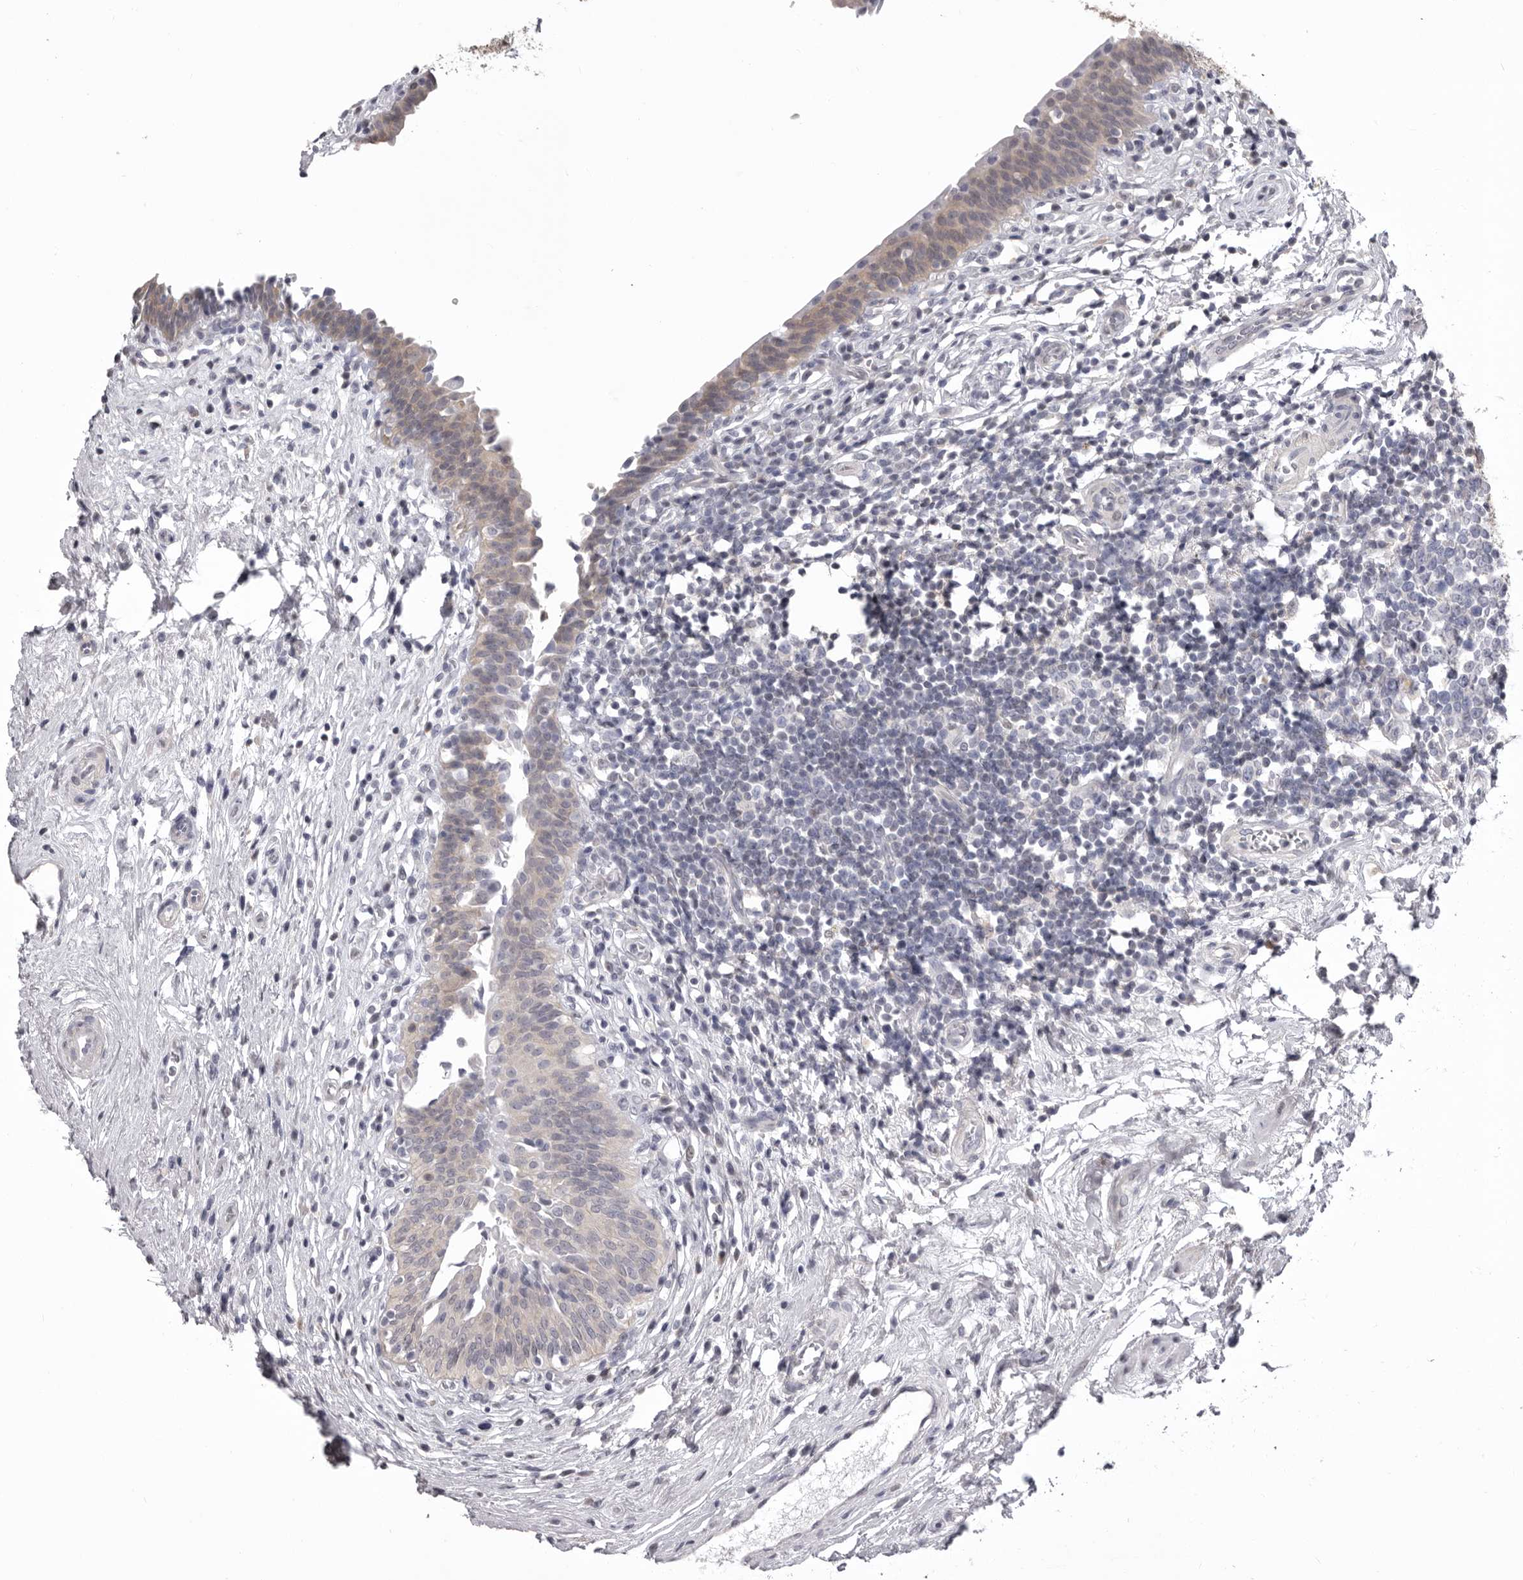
{"staining": {"intensity": "weak", "quantity": "25%-75%", "location": "cytoplasmic/membranous"}, "tissue": "urinary bladder", "cell_type": "Urothelial cells", "image_type": "normal", "snomed": [{"axis": "morphology", "description": "Normal tissue, NOS"}, {"axis": "topography", "description": "Urinary bladder"}], "caption": "Benign urinary bladder shows weak cytoplasmic/membranous positivity in about 25%-75% of urothelial cells The staining was performed using DAB (3,3'-diaminobenzidine) to visualize the protein expression in brown, while the nuclei were stained in blue with hematoxylin (Magnification: 20x)..", "gene": "MDH1", "patient": {"sex": "male", "age": 83}}